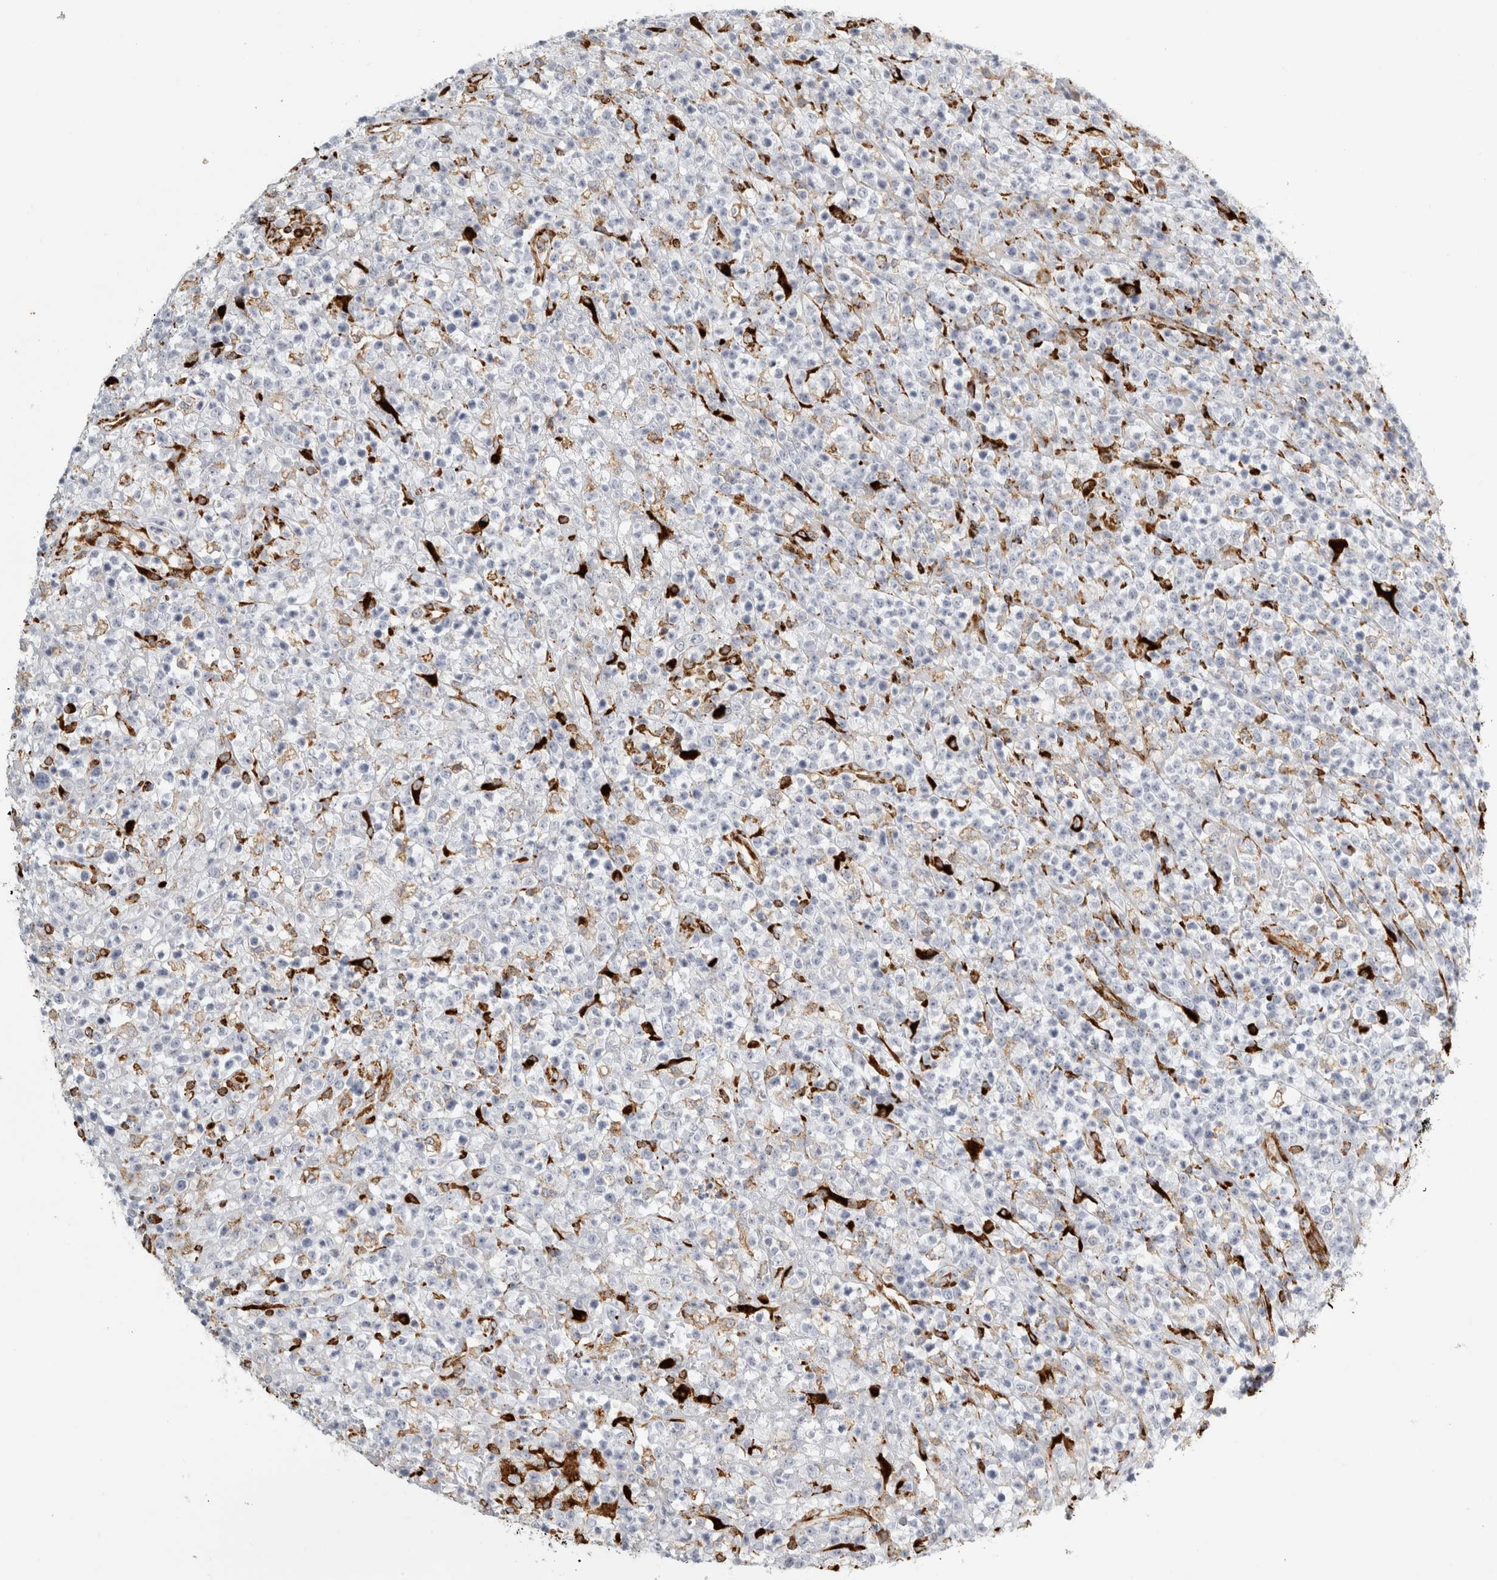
{"staining": {"intensity": "negative", "quantity": "none", "location": "none"}, "tissue": "lymphoma", "cell_type": "Tumor cells", "image_type": "cancer", "snomed": [{"axis": "morphology", "description": "Malignant lymphoma, non-Hodgkin's type, High grade"}, {"axis": "topography", "description": "Colon"}], "caption": "Tumor cells show no significant protein positivity in high-grade malignant lymphoma, non-Hodgkin's type. Brightfield microscopy of immunohistochemistry stained with DAB (3,3'-diaminobenzidine) (brown) and hematoxylin (blue), captured at high magnification.", "gene": "OSTN", "patient": {"sex": "female", "age": 53}}